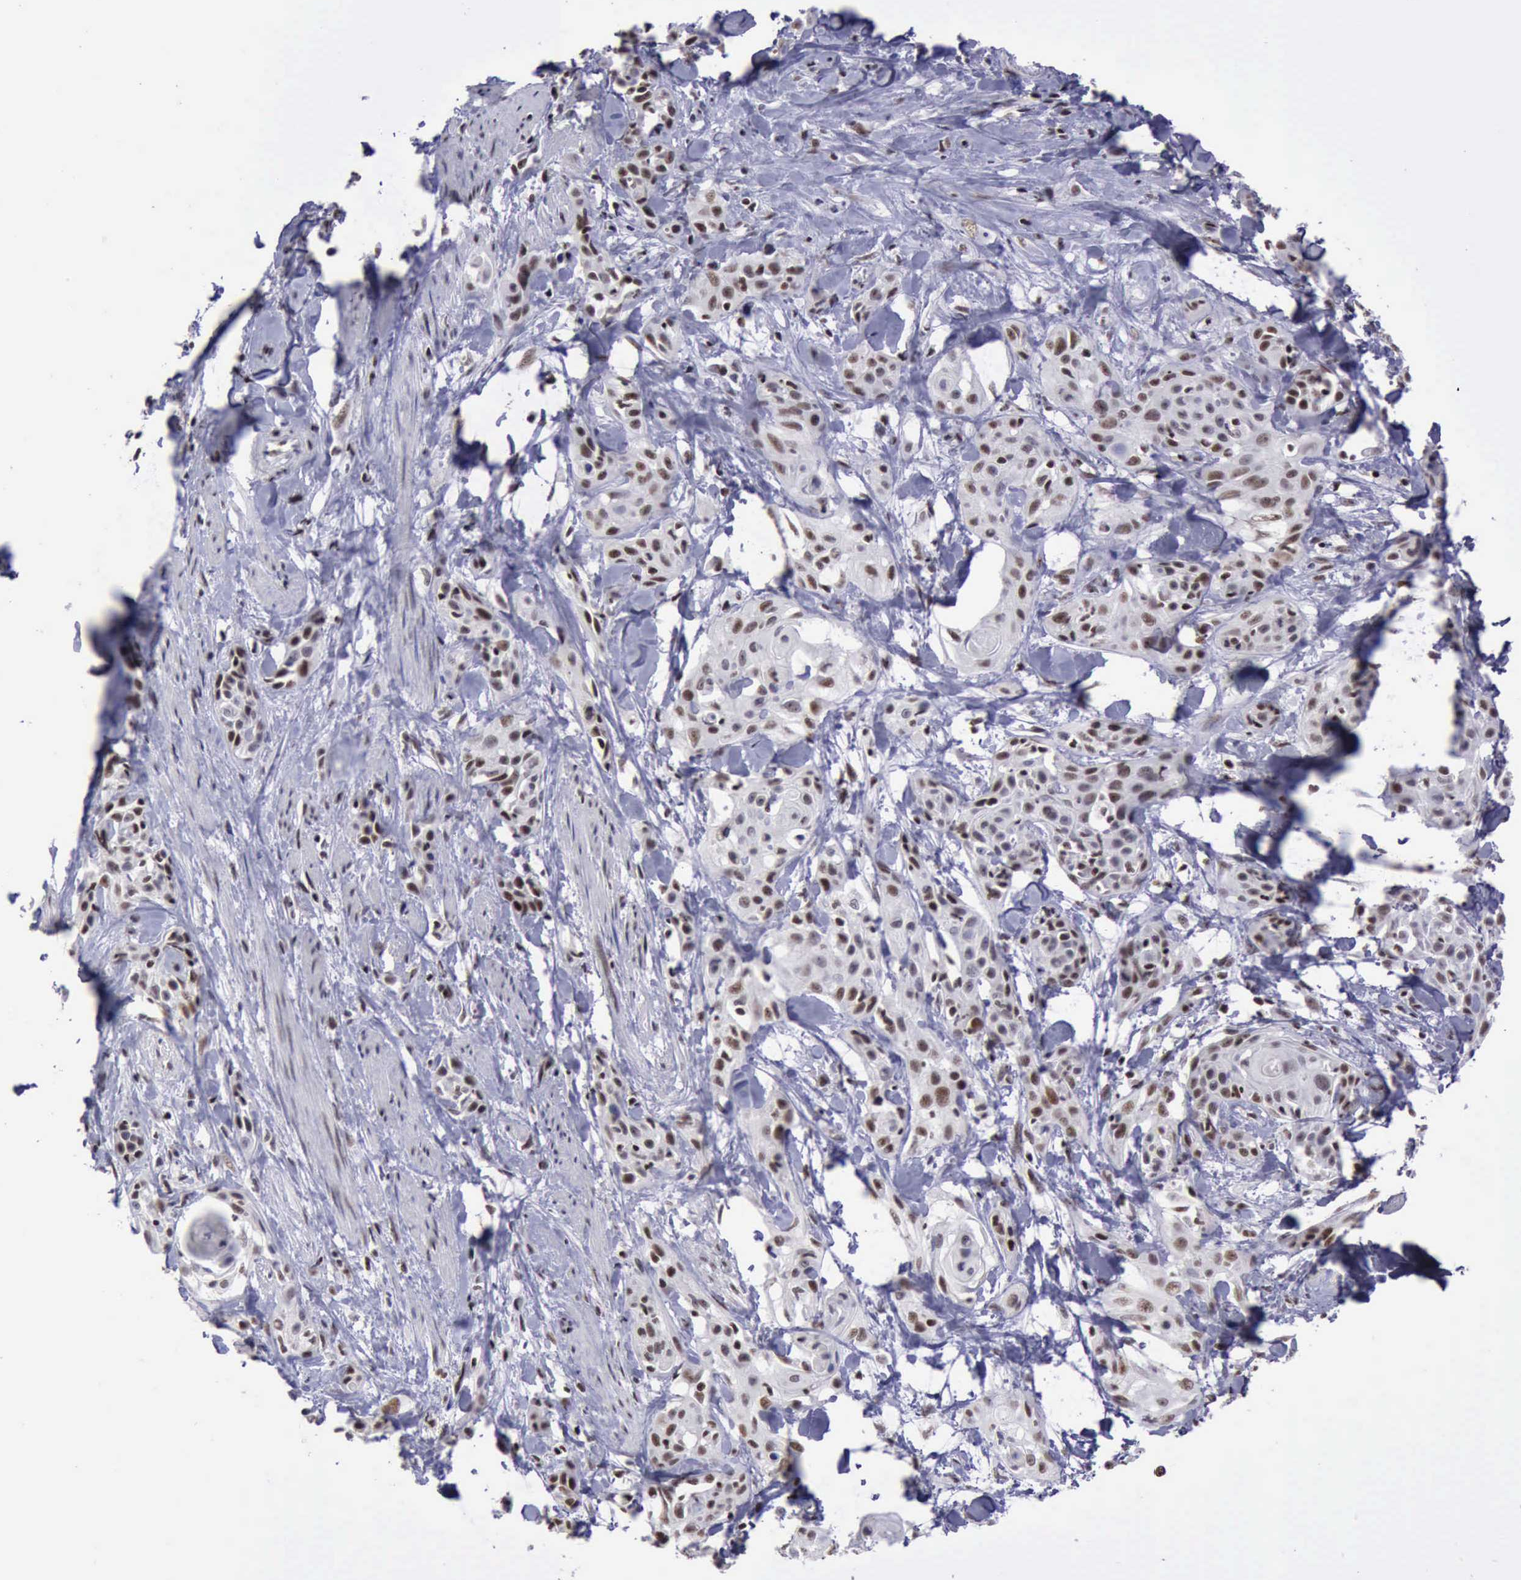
{"staining": {"intensity": "moderate", "quantity": "25%-75%", "location": "nuclear"}, "tissue": "skin cancer", "cell_type": "Tumor cells", "image_type": "cancer", "snomed": [{"axis": "morphology", "description": "Squamous cell carcinoma, NOS"}, {"axis": "topography", "description": "Skin"}, {"axis": "topography", "description": "Anal"}], "caption": "High-power microscopy captured an IHC photomicrograph of skin cancer, revealing moderate nuclear positivity in approximately 25%-75% of tumor cells. The staining was performed using DAB to visualize the protein expression in brown, while the nuclei were stained in blue with hematoxylin (Magnification: 20x).", "gene": "YY1", "patient": {"sex": "male", "age": 64}}